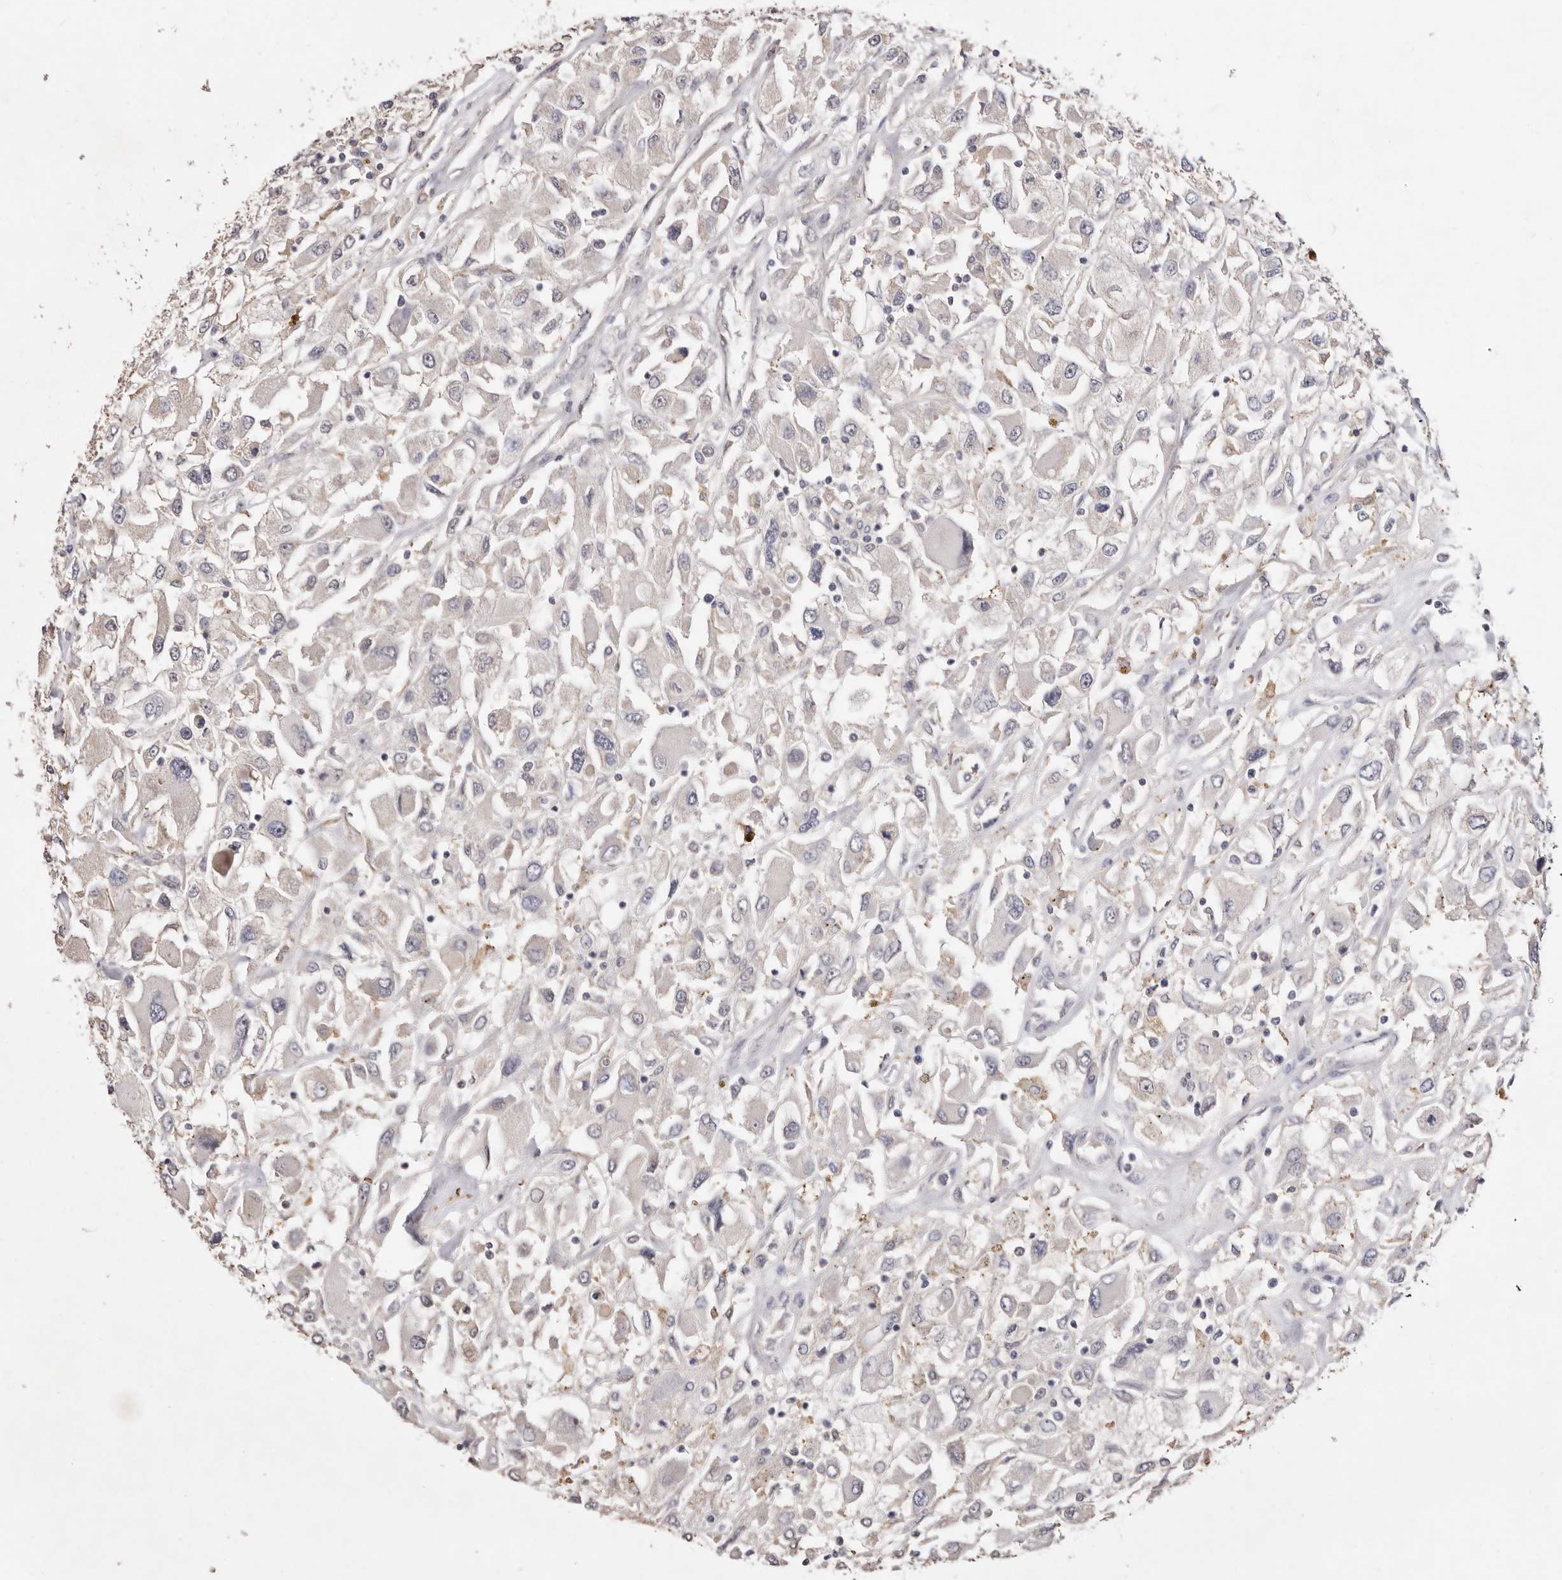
{"staining": {"intensity": "negative", "quantity": "none", "location": "none"}, "tissue": "renal cancer", "cell_type": "Tumor cells", "image_type": "cancer", "snomed": [{"axis": "morphology", "description": "Adenocarcinoma, NOS"}, {"axis": "topography", "description": "Kidney"}], "caption": "This is an IHC photomicrograph of human renal cancer. There is no expression in tumor cells.", "gene": "GRAMD2A", "patient": {"sex": "female", "age": 52}}